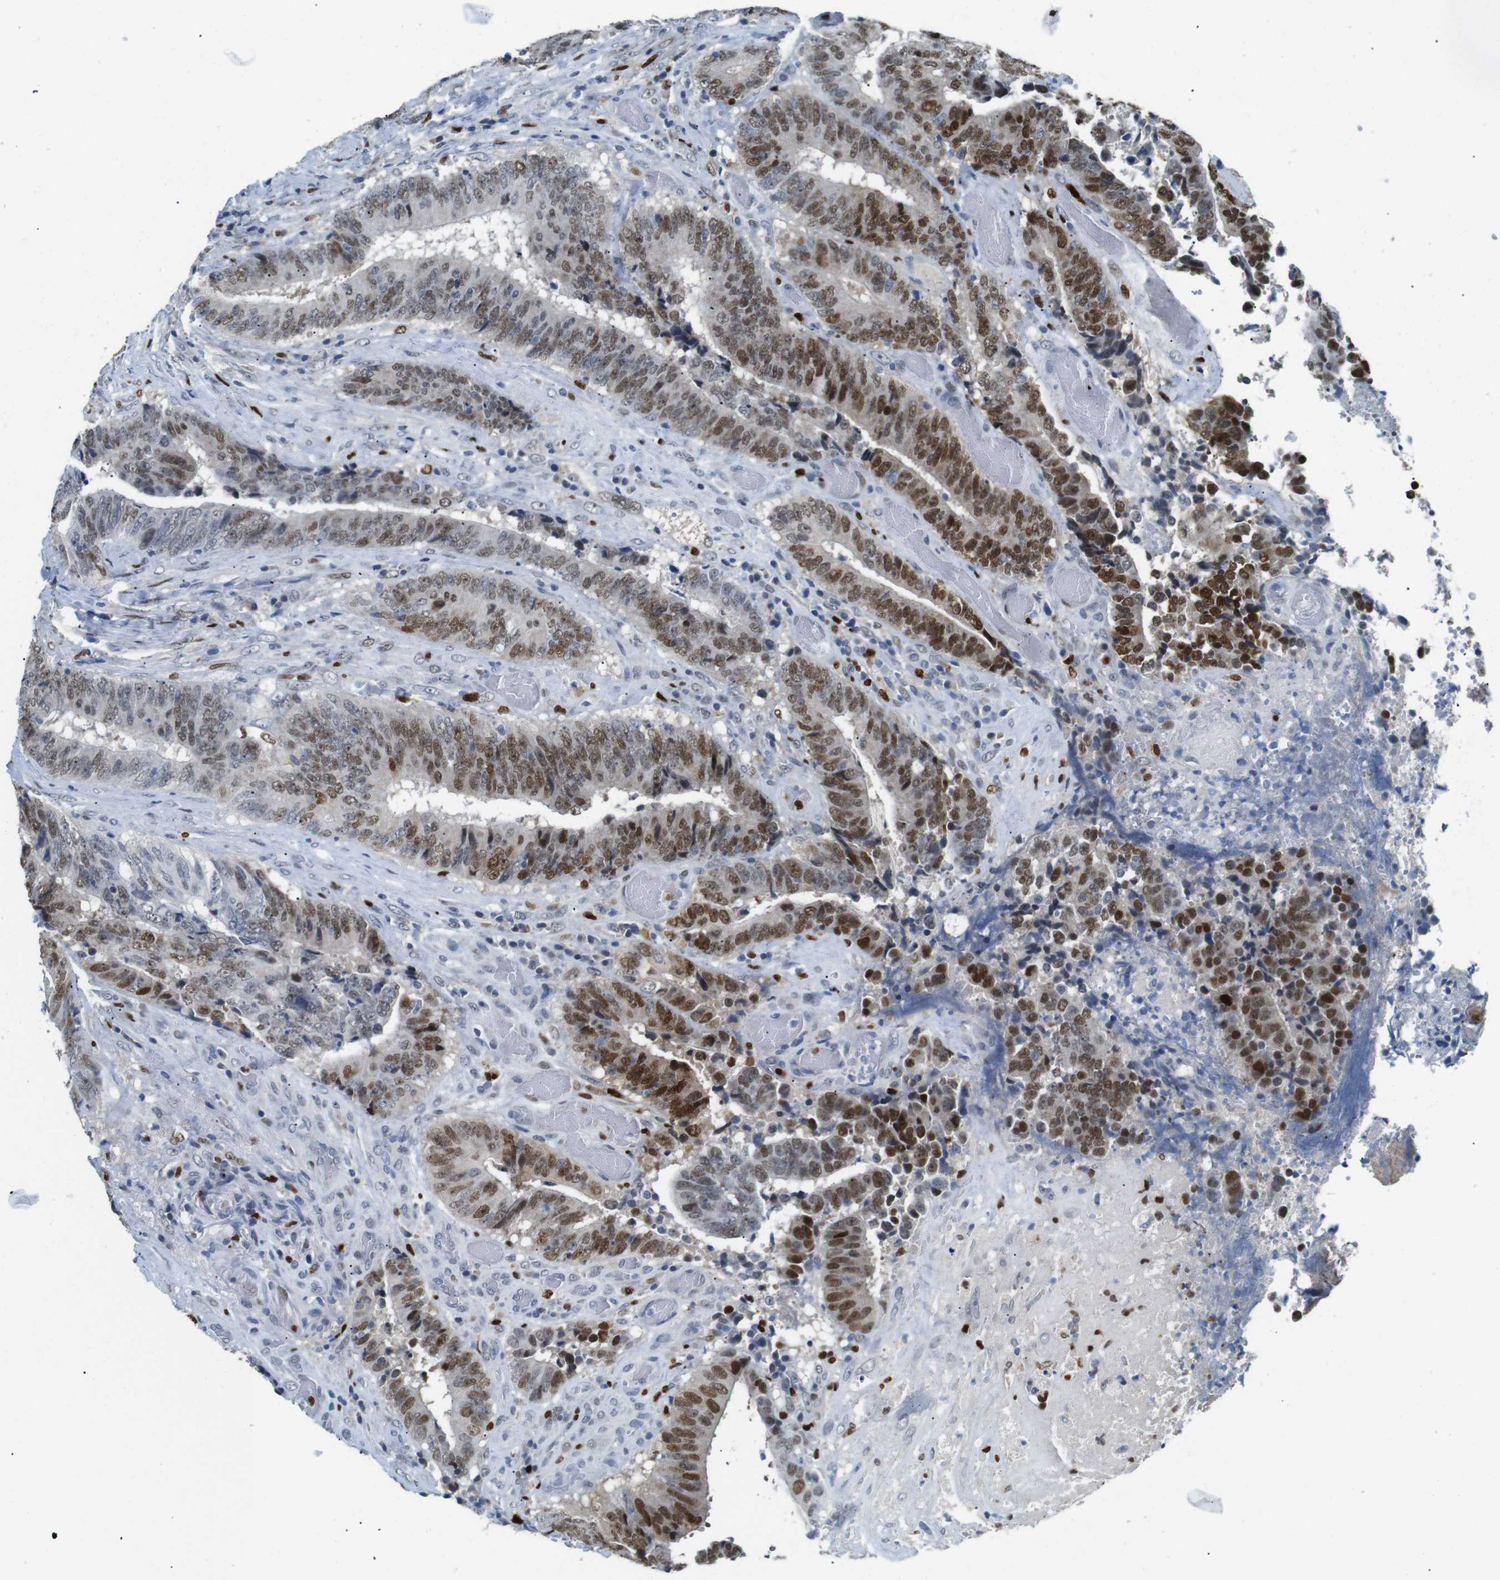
{"staining": {"intensity": "moderate", "quantity": "25%-75%", "location": "nuclear"}, "tissue": "colorectal cancer", "cell_type": "Tumor cells", "image_type": "cancer", "snomed": [{"axis": "morphology", "description": "Adenocarcinoma, NOS"}, {"axis": "topography", "description": "Rectum"}], "caption": "Colorectal cancer (adenocarcinoma) stained with immunohistochemistry demonstrates moderate nuclear expression in approximately 25%-75% of tumor cells.", "gene": "IRF8", "patient": {"sex": "male", "age": 72}}